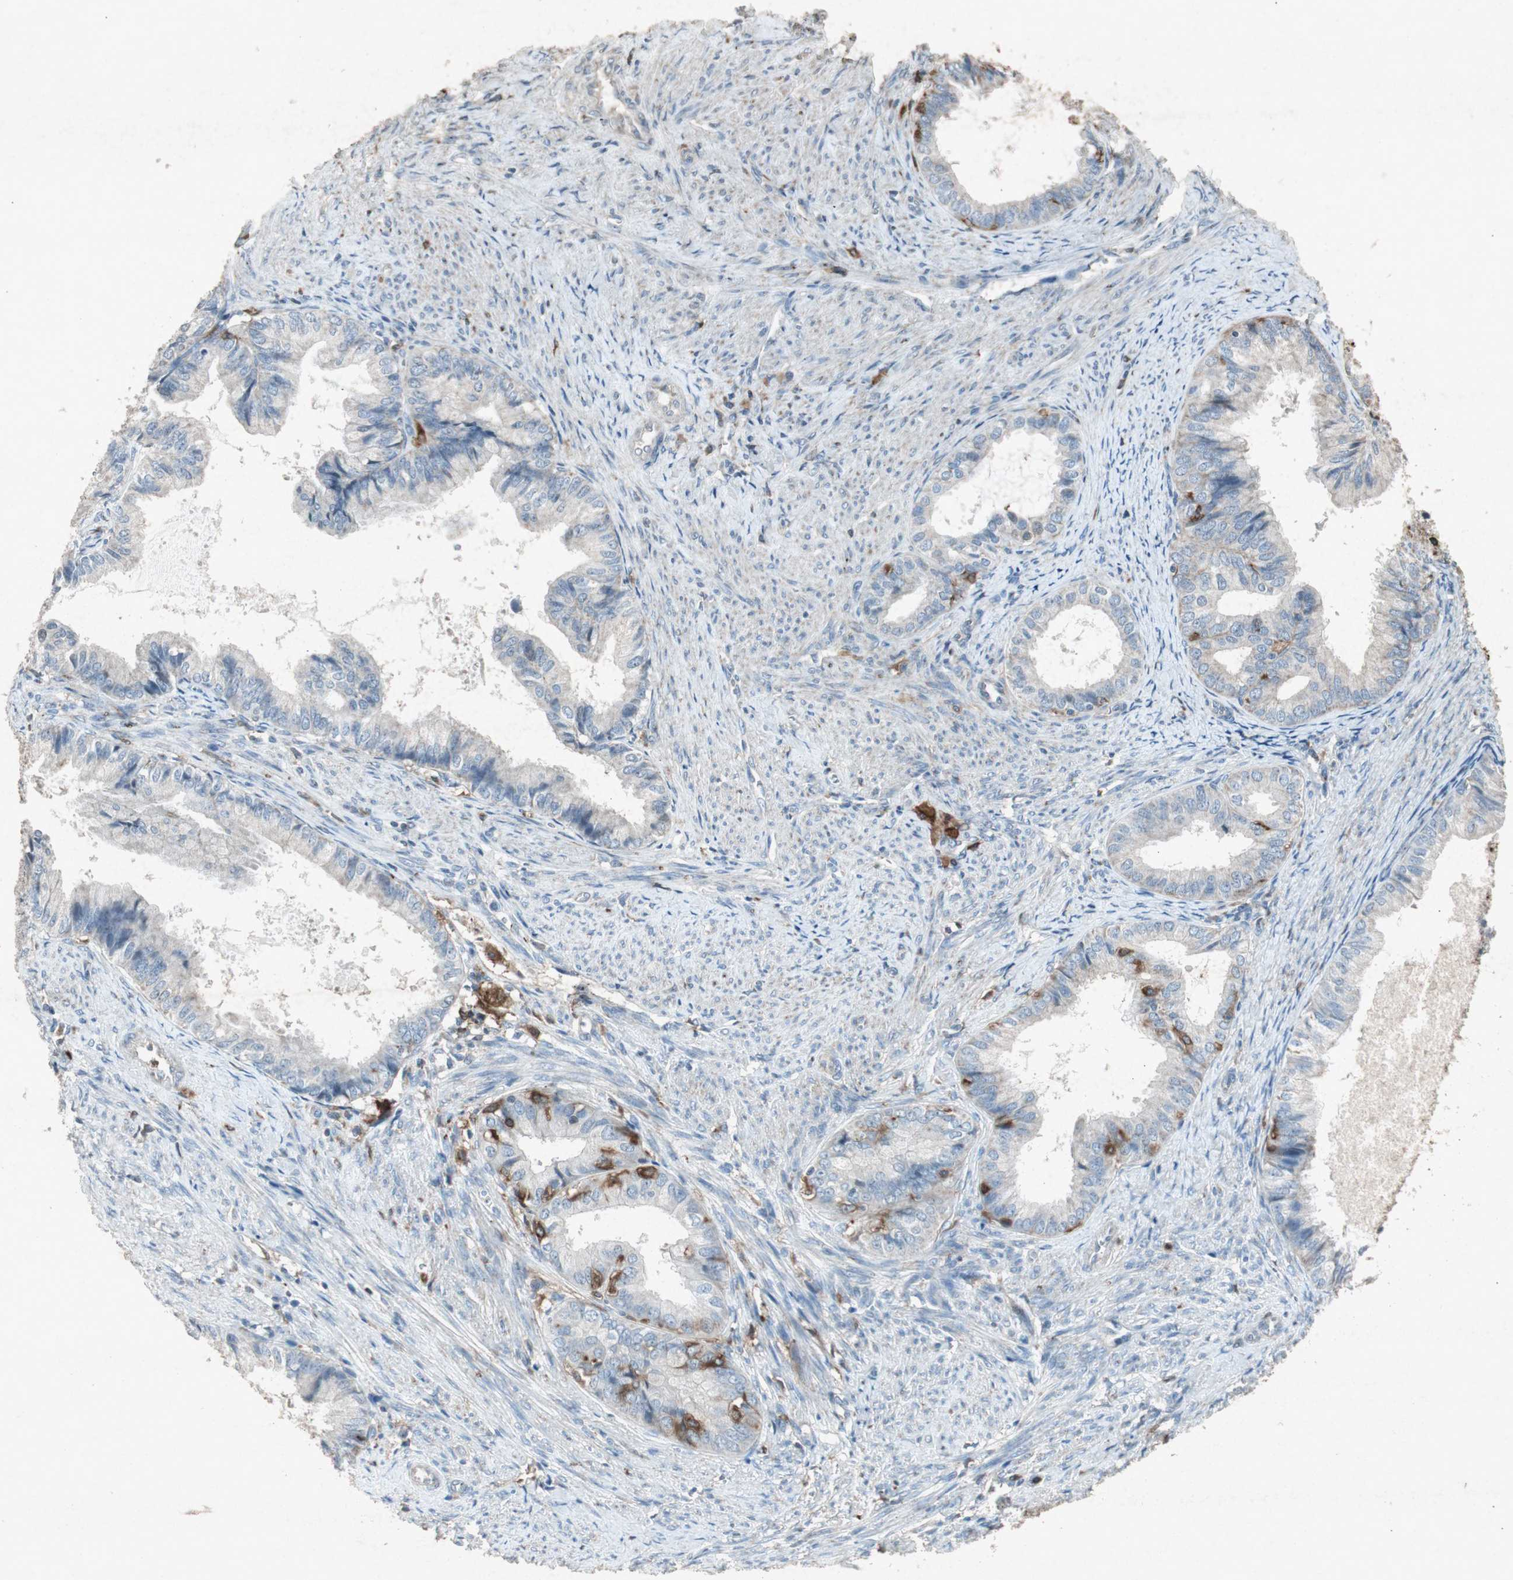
{"staining": {"intensity": "negative", "quantity": "none", "location": "none"}, "tissue": "endometrial cancer", "cell_type": "Tumor cells", "image_type": "cancer", "snomed": [{"axis": "morphology", "description": "Adenocarcinoma, NOS"}, {"axis": "topography", "description": "Endometrium"}], "caption": "Endometrial adenocarcinoma was stained to show a protein in brown. There is no significant positivity in tumor cells.", "gene": "TYROBP", "patient": {"sex": "female", "age": 86}}